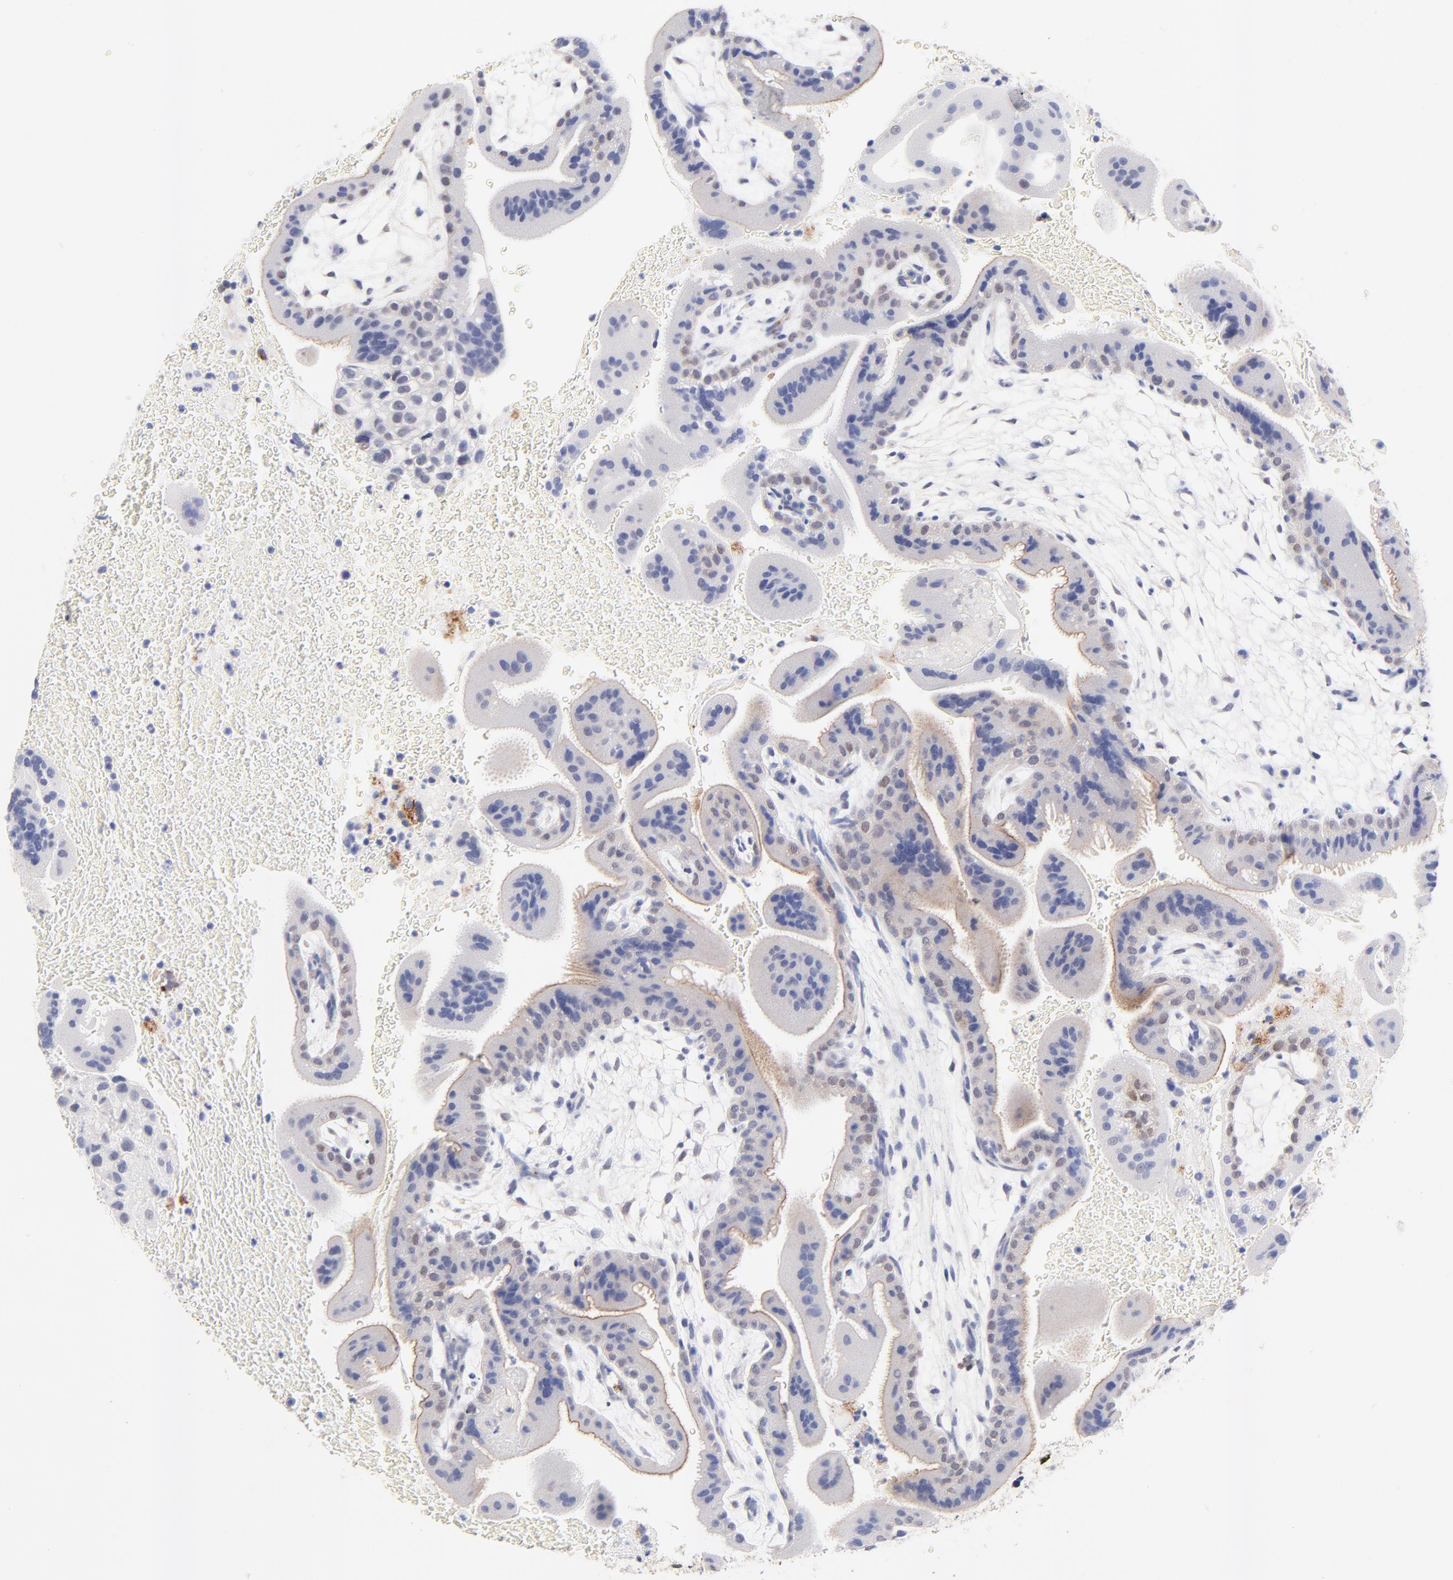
{"staining": {"intensity": "negative", "quantity": "none", "location": "none"}, "tissue": "placenta", "cell_type": "Decidual cells", "image_type": "normal", "snomed": [{"axis": "morphology", "description": "Normal tissue, NOS"}, {"axis": "topography", "description": "Placenta"}], "caption": "DAB (3,3'-diaminobenzidine) immunohistochemical staining of normal human placenta reveals no significant expression in decidual cells. Brightfield microscopy of IHC stained with DAB (3,3'-diaminobenzidine) (brown) and hematoxylin (blue), captured at high magnification.", "gene": "FAM117B", "patient": {"sex": "female", "age": 19}}